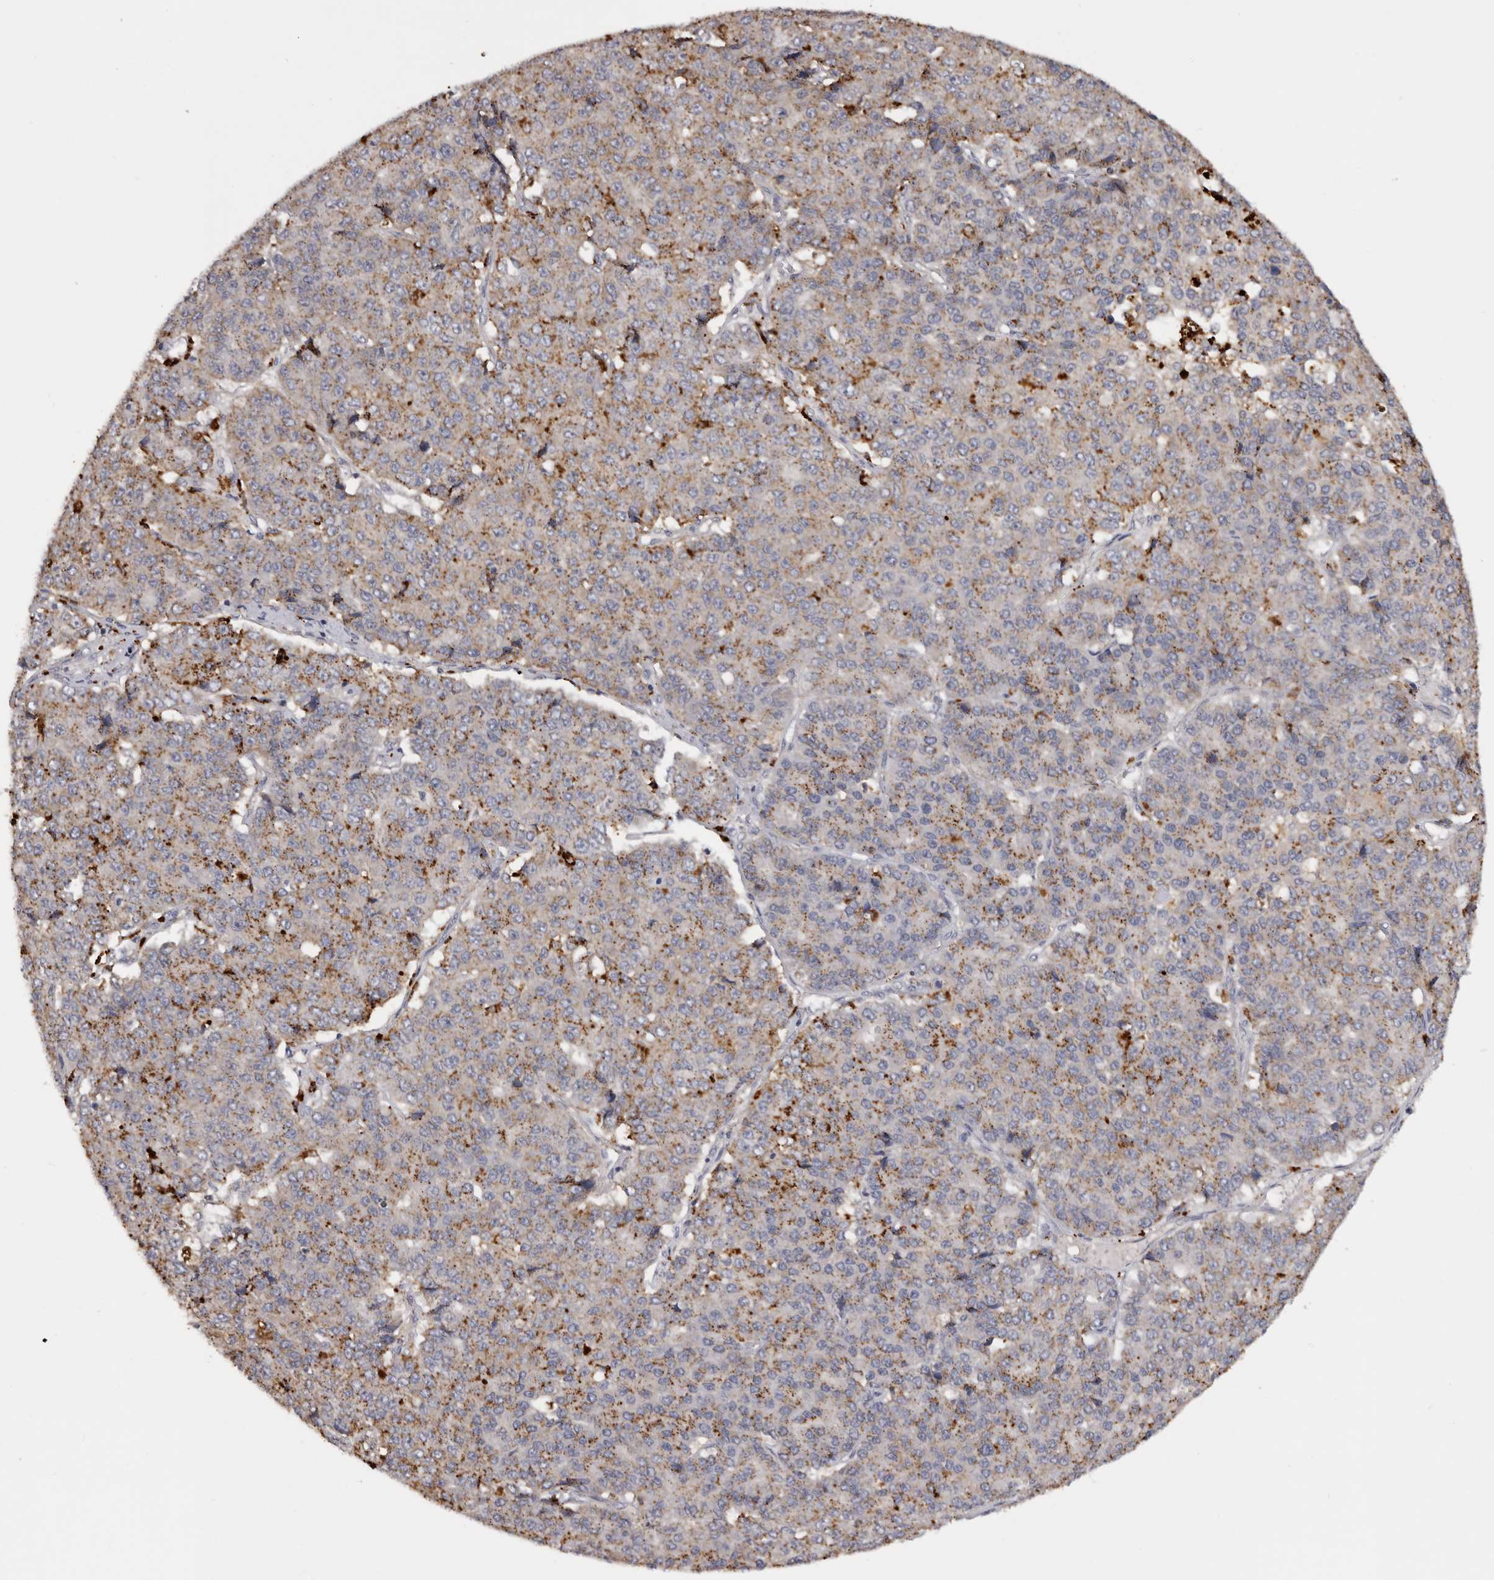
{"staining": {"intensity": "moderate", "quantity": ">75%", "location": "cytoplasmic/membranous"}, "tissue": "pancreatic cancer", "cell_type": "Tumor cells", "image_type": "cancer", "snomed": [{"axis": "morphology", "description": "Adenocarcinoma, NOS"}, {"axis": "topography", "description": "Pancreas"}], "caption": "Pancreatic cancer tissue exhibits moderate cytoplasmic/membranous positivity in about >75% of tumor cells", "gene": "DAP", "patient": {"sex": "male", "age": 50}}